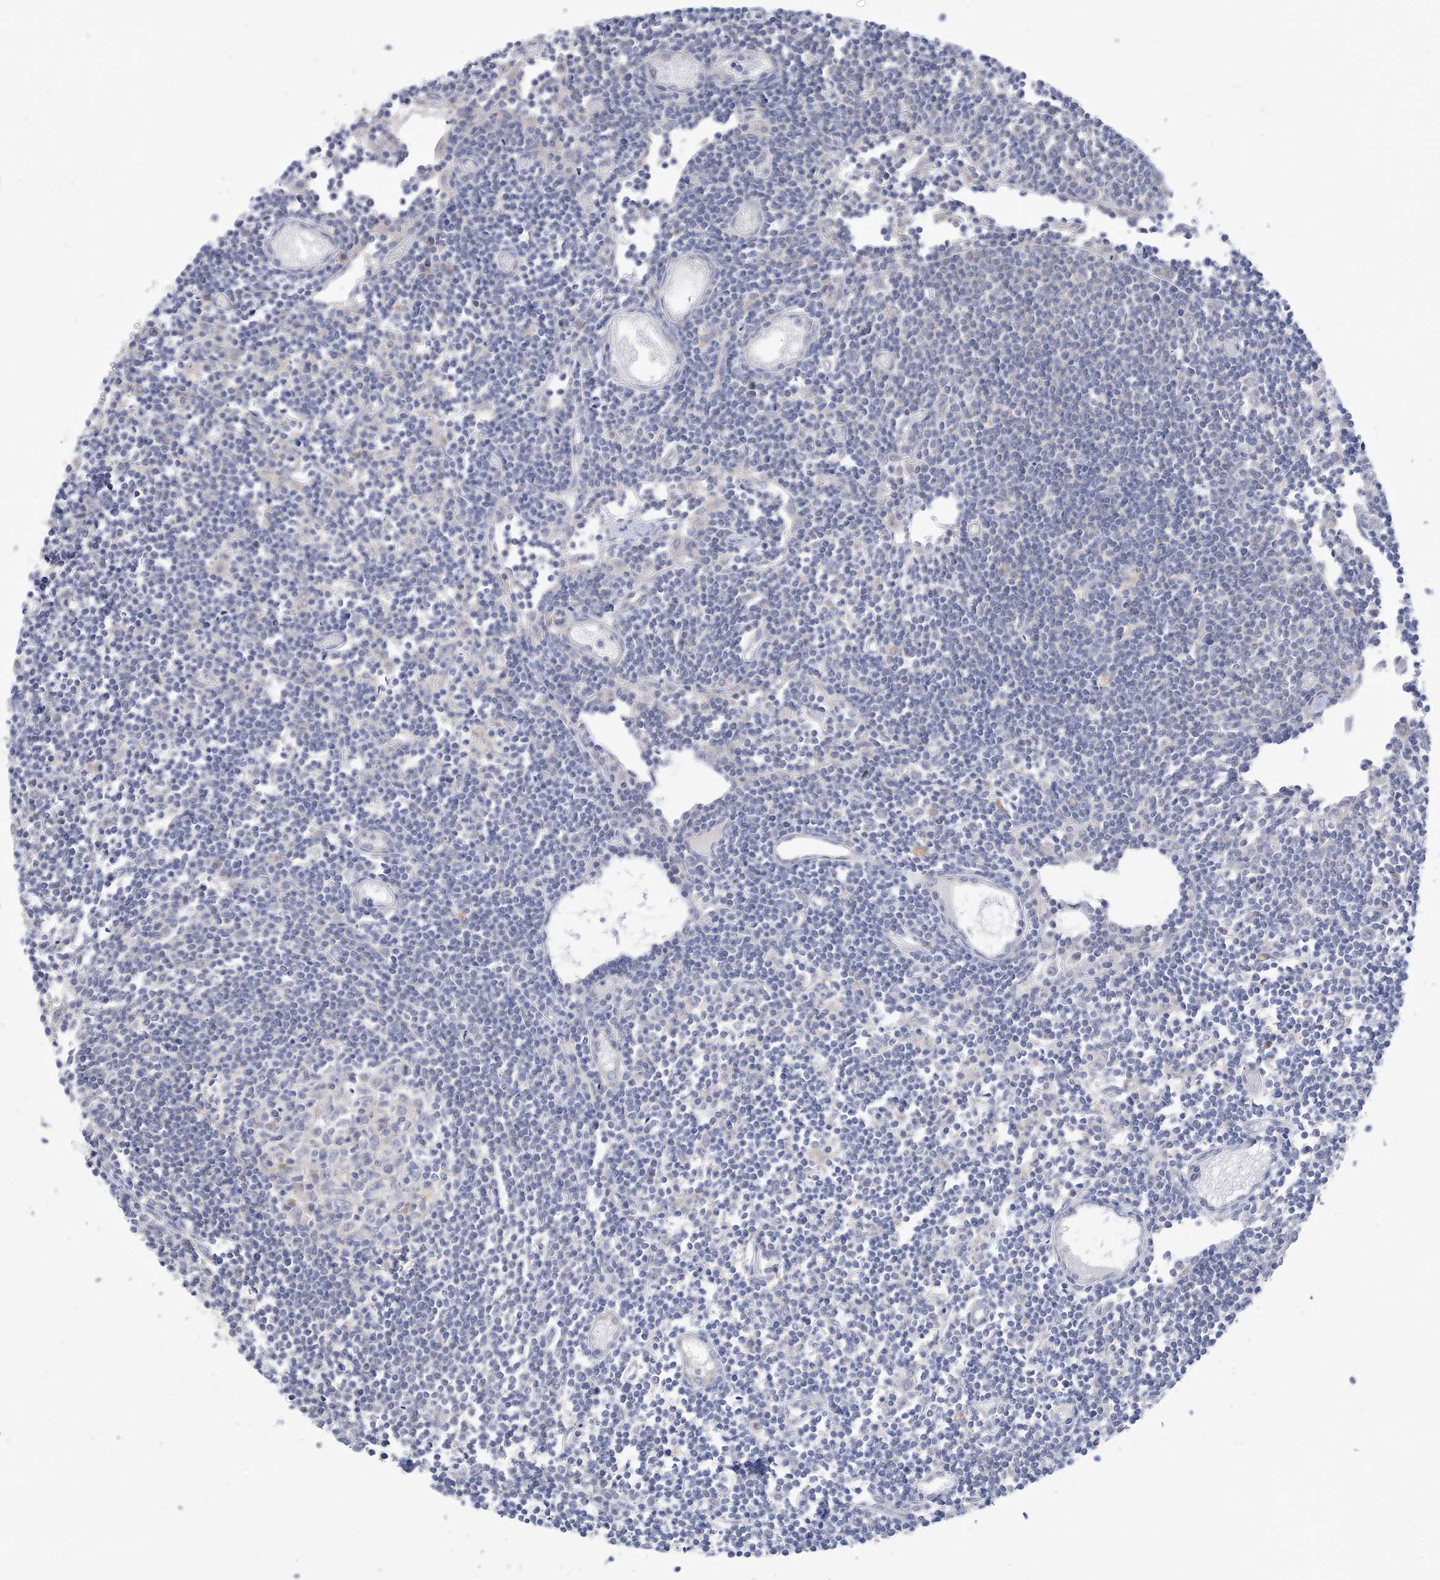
{"staining": {"intensity": "negative", "quantity": "none", "location": "none"}, "tissue": "lymph node", "cell_type": "Germinal center cells", "image_type": "normal", "snomed": [{"axis": "morphology", "description": "Normal tissue, NOS"}, {"axis": "topography", "description": "Lymph node"}], "caption": "Germinal center cells are negative for protein expression in normal human lymph node.", "gene": "MMADHC", "patient": {"sex": "female", "age": 11}}